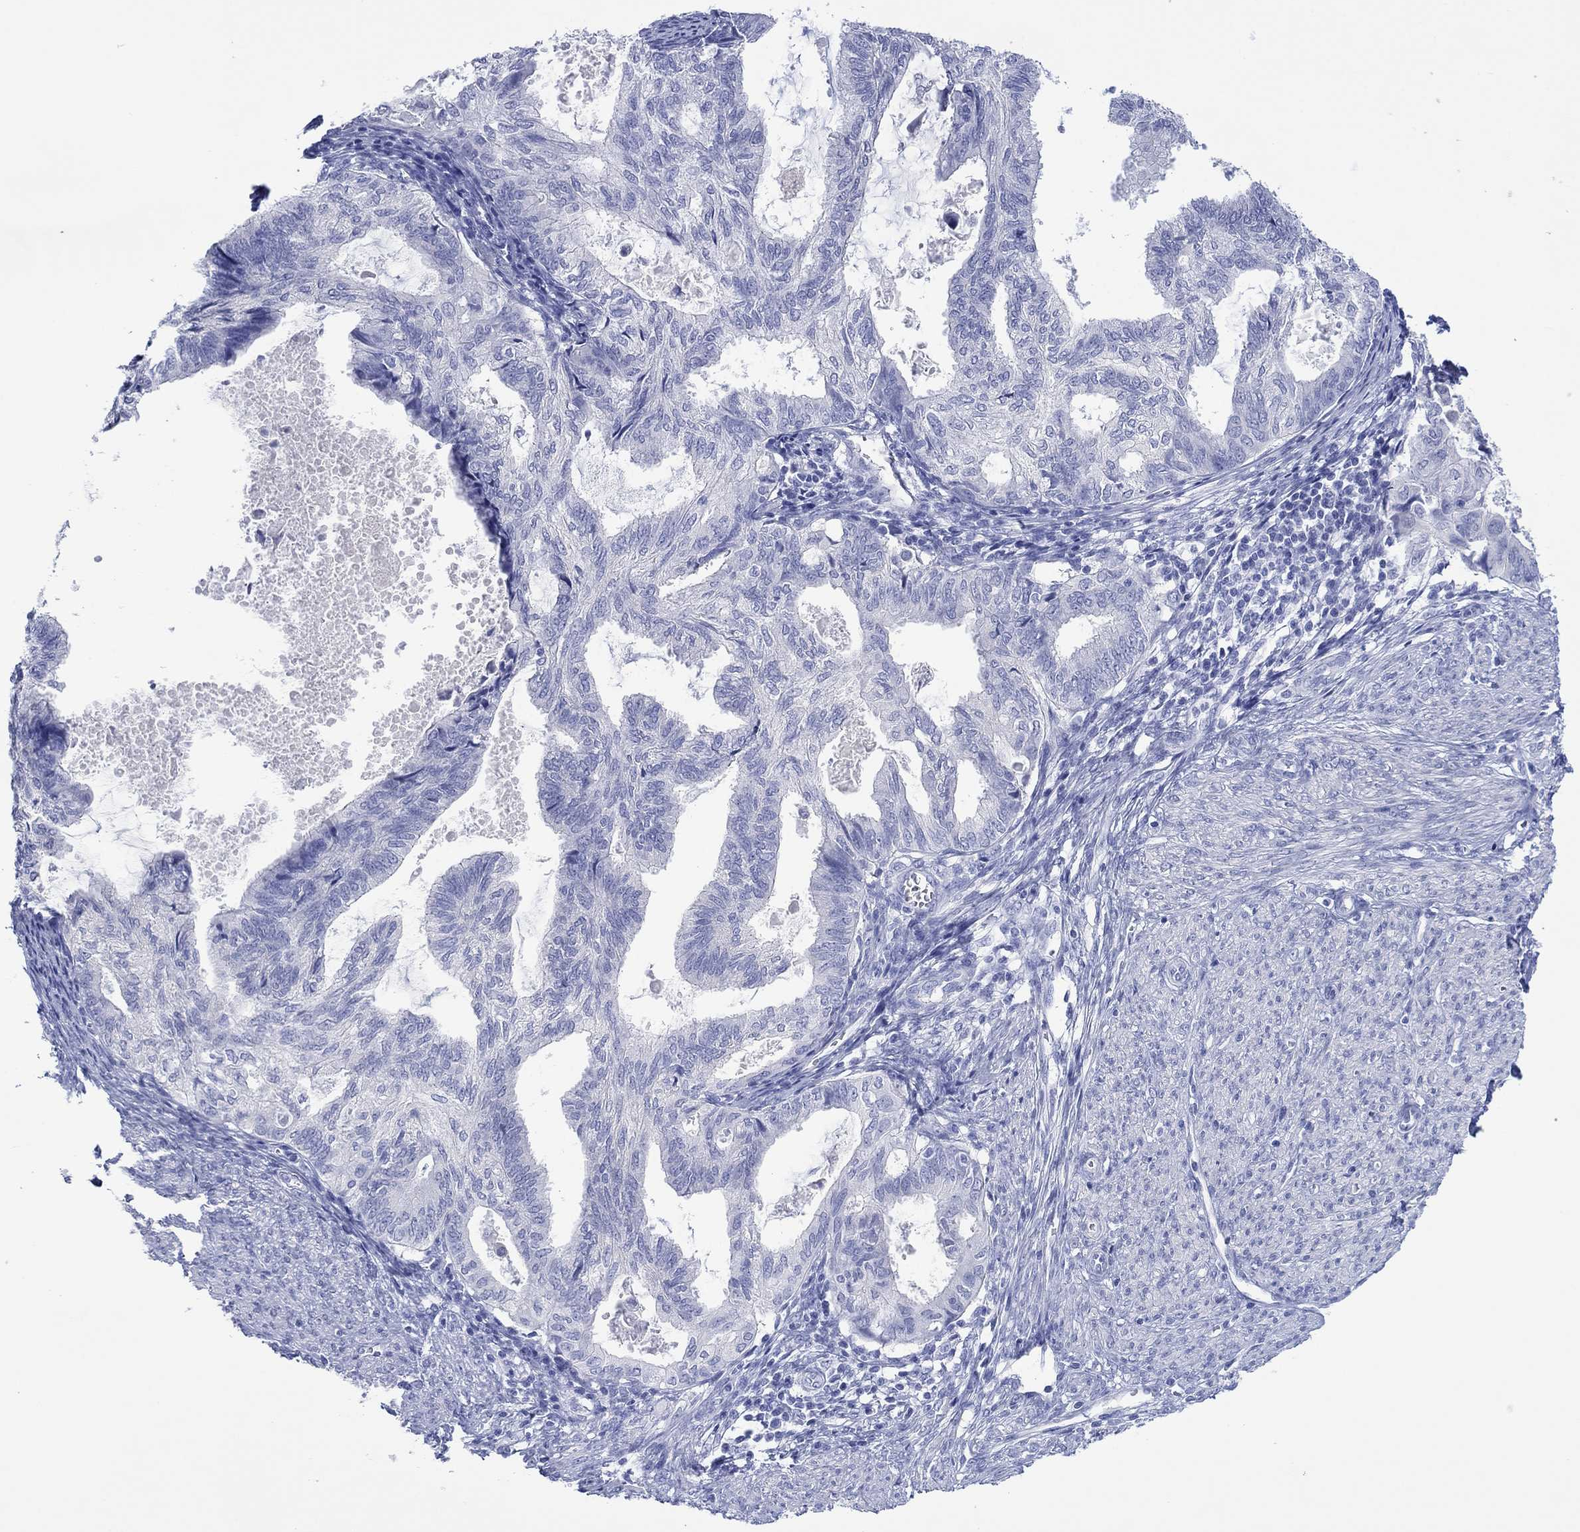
{"staining": {"intensity": "negative", "quantity": "none", "location": "none"}, "tissue": "endometrial cancer", "cell_type": "Tumor cells", "image_type": "cancer", "snomed": [{"axis": "morphology", "description": "Adenocarcinoma, NOS"}, {"axis": "topography", "description": "Endometrium"}], "caption": "Photomicrograph shows no protein expression in tumor cells of endometrial cancer (adenocarcinoma) tissue. (Stains: DAB immunohistochemistry (IHC) with hematoxylin counter stain, Microscopy: brightfield microscopy at high magnification).", "gene": "MLANA", "patient": {"sex": "female", "age": 86}}